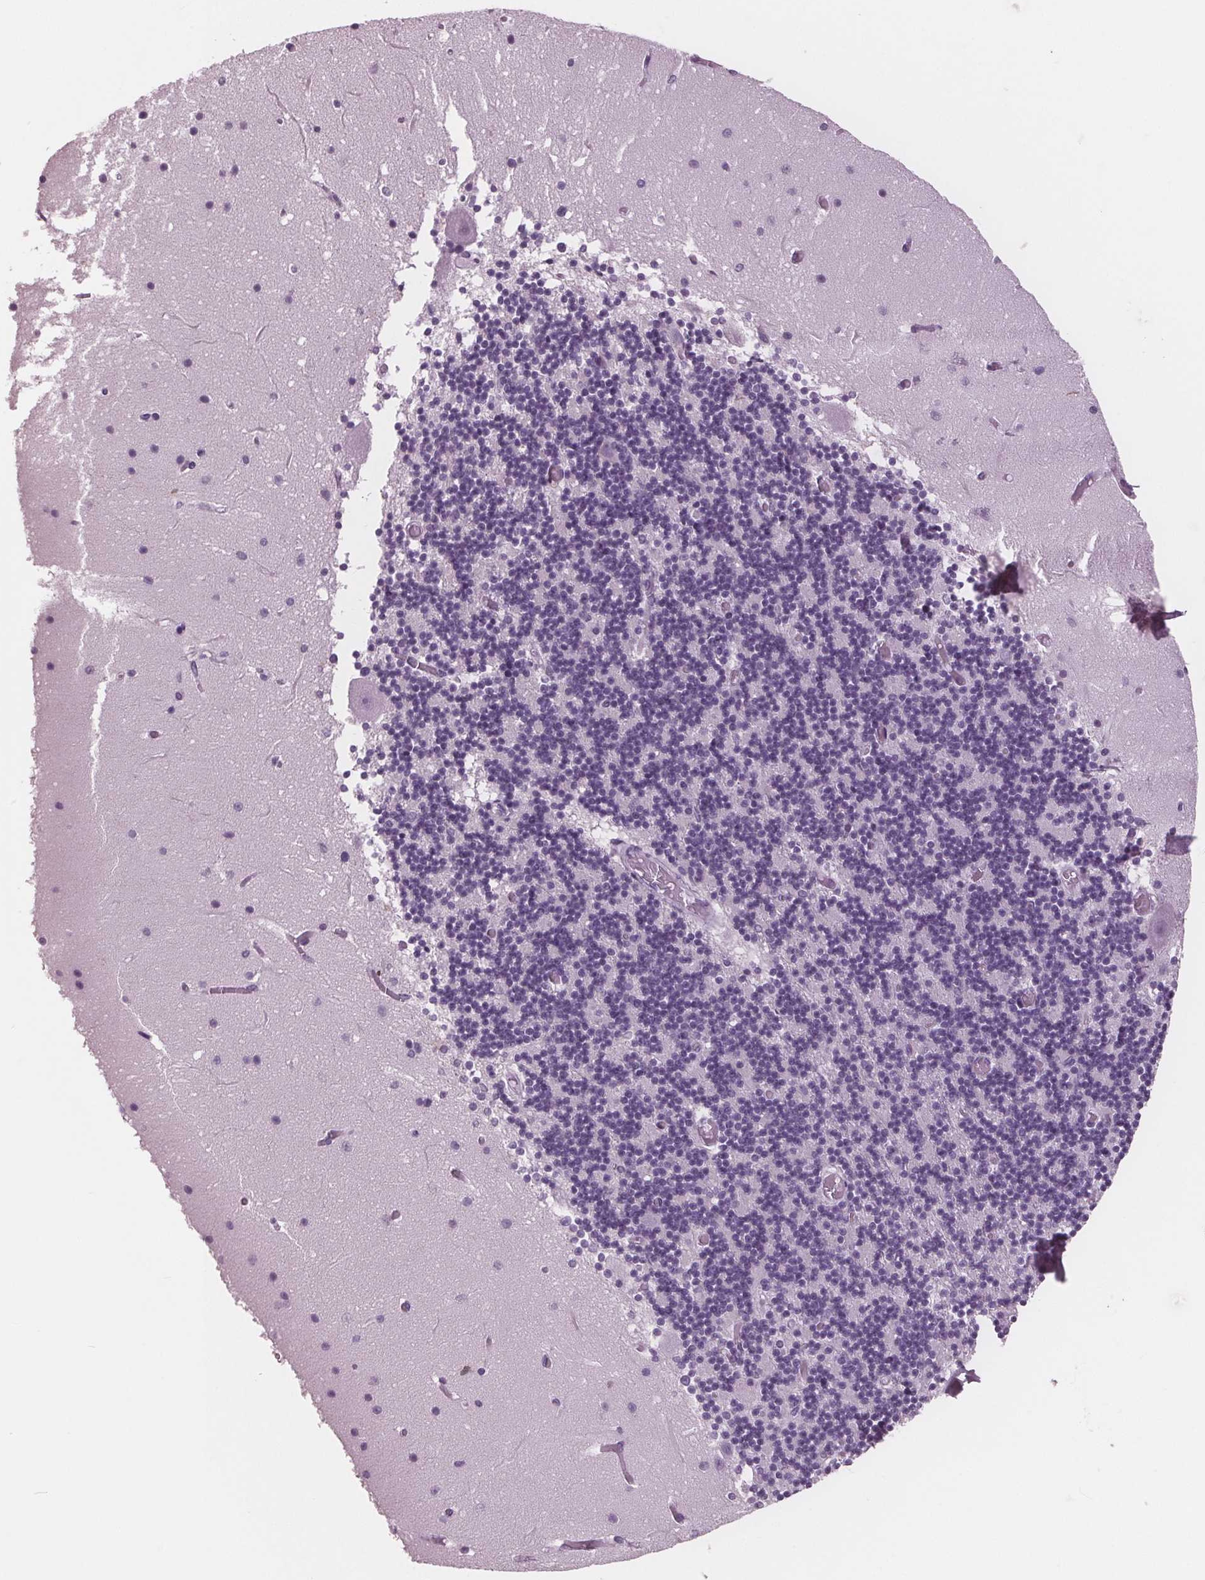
{"staining": {"intensity": "negative", "quantity": "none", "location": "none"}, "tissue": "cerebellum", "cell_type": "Cells in granular layer", "image_type": "normal", "snomed": [{"axis": "morphology", "description": "Normal tissue, NOS"}, {"axis": "topography", "description": "Cerebellum"}], "caption": "Protein analysis of unremarkable cerebellum demonstrates no significant expression in cells in granular layer. The staining is performed using DAB (3,3'-diaminobenzidine) brown chromogen with nuclei counter-stained in using hematoxylin.", "gene": "AMBP", "patient": {"sex": "female", "age": 28}}